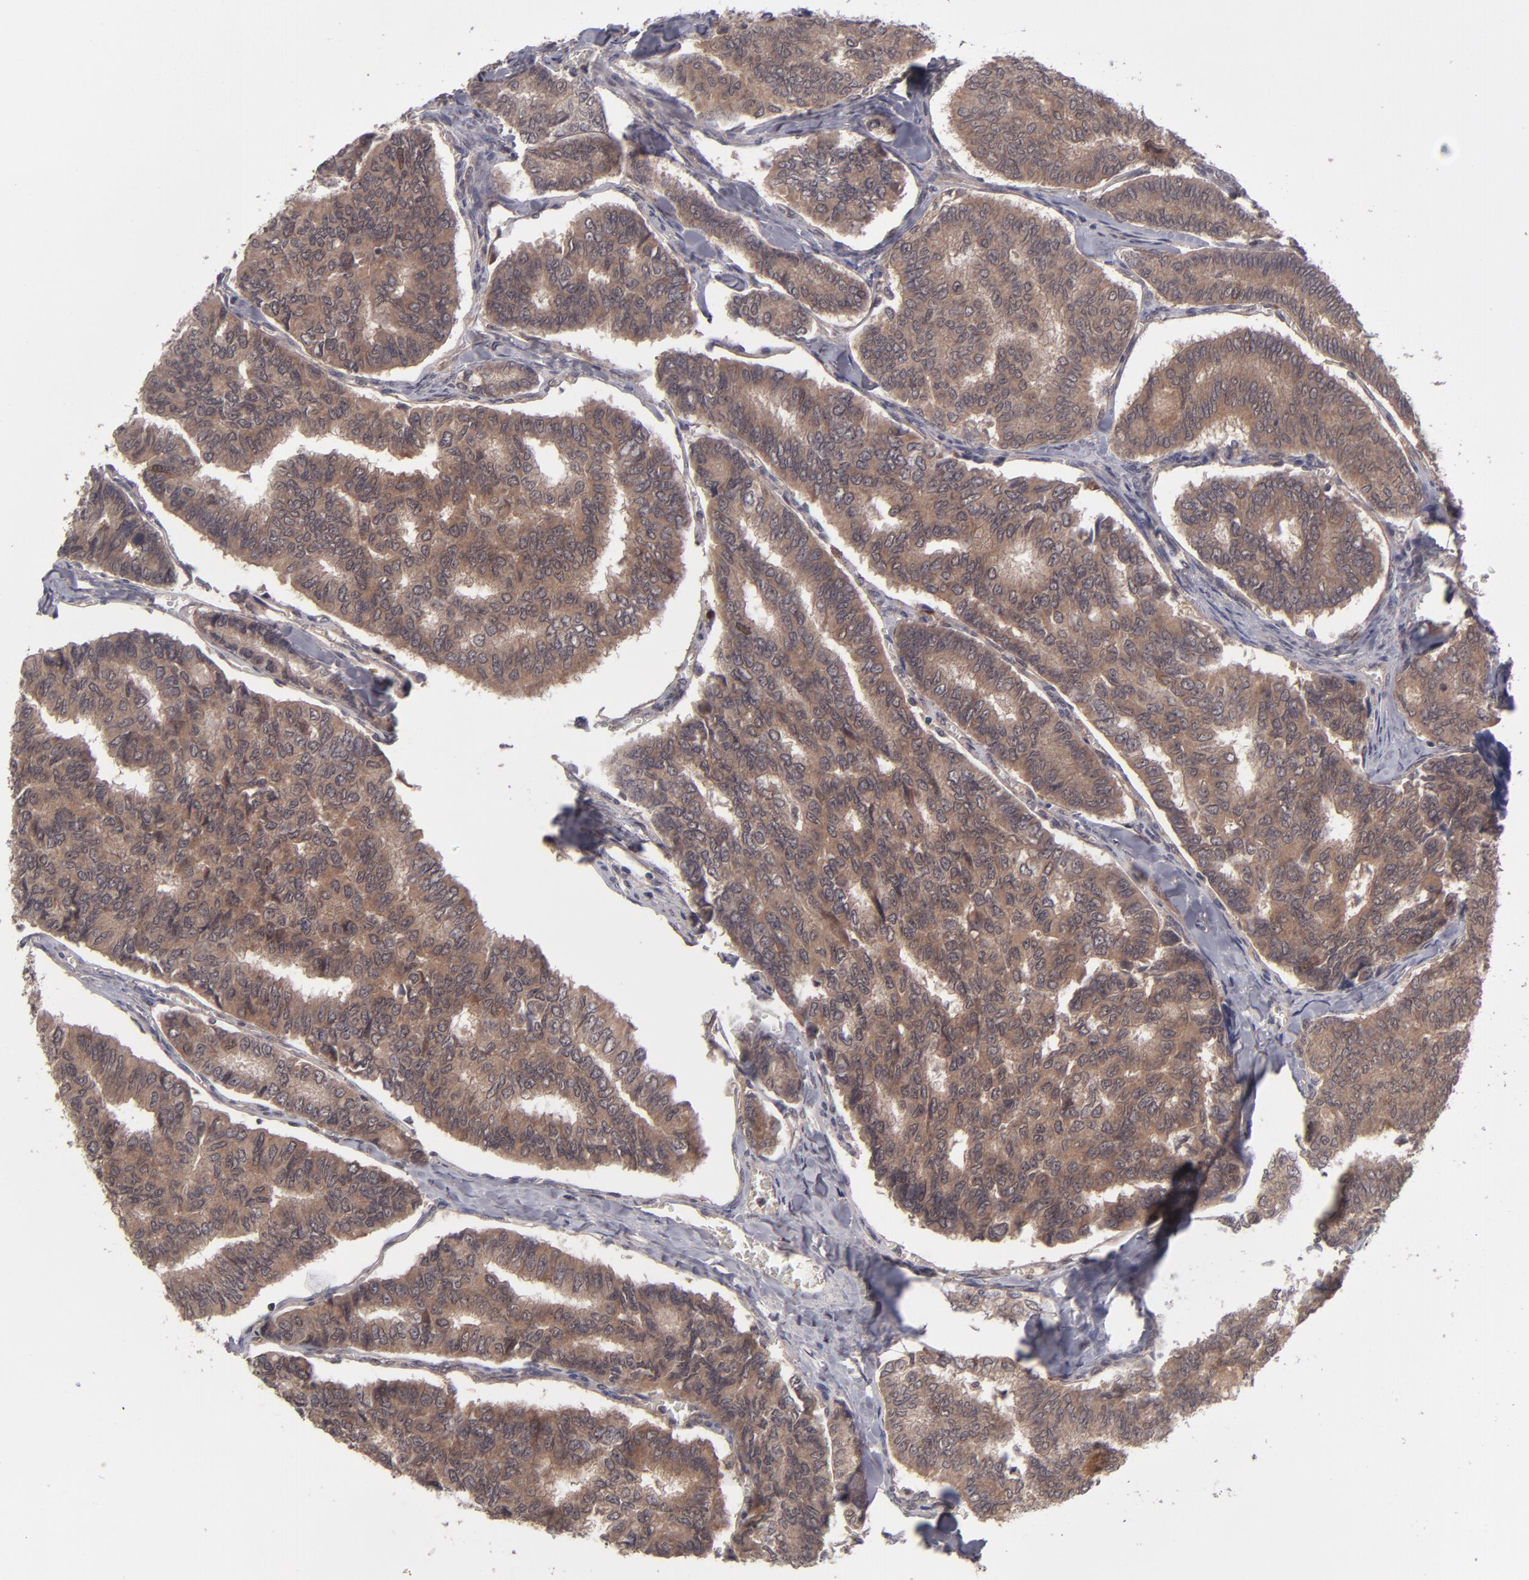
{"staining": {"intensity": "moderate", "quantity": ">75%", "location": "cytoplasmic/membranous"}, "tissue": "thyroid cancer", "cell_type": "Tumor cells", "image_type": "cancer", "snomed": [{"axis": "morphology", "description": "Papillary adenocarcinoma, NOS"}, {"axis": "topography", "description": "Thyroid gland"}], "caption": "Tumor cells demonstrate medium levels of moderate cytoplasmic/membranous staining in about >75% of cells in human thyroid cancer (papillary adenocarcinoma). (Brightfield microscopy of DAB IHC at high magnification).", "gene": "TYMS", "patient": {"sex": "female", "age": 35}}